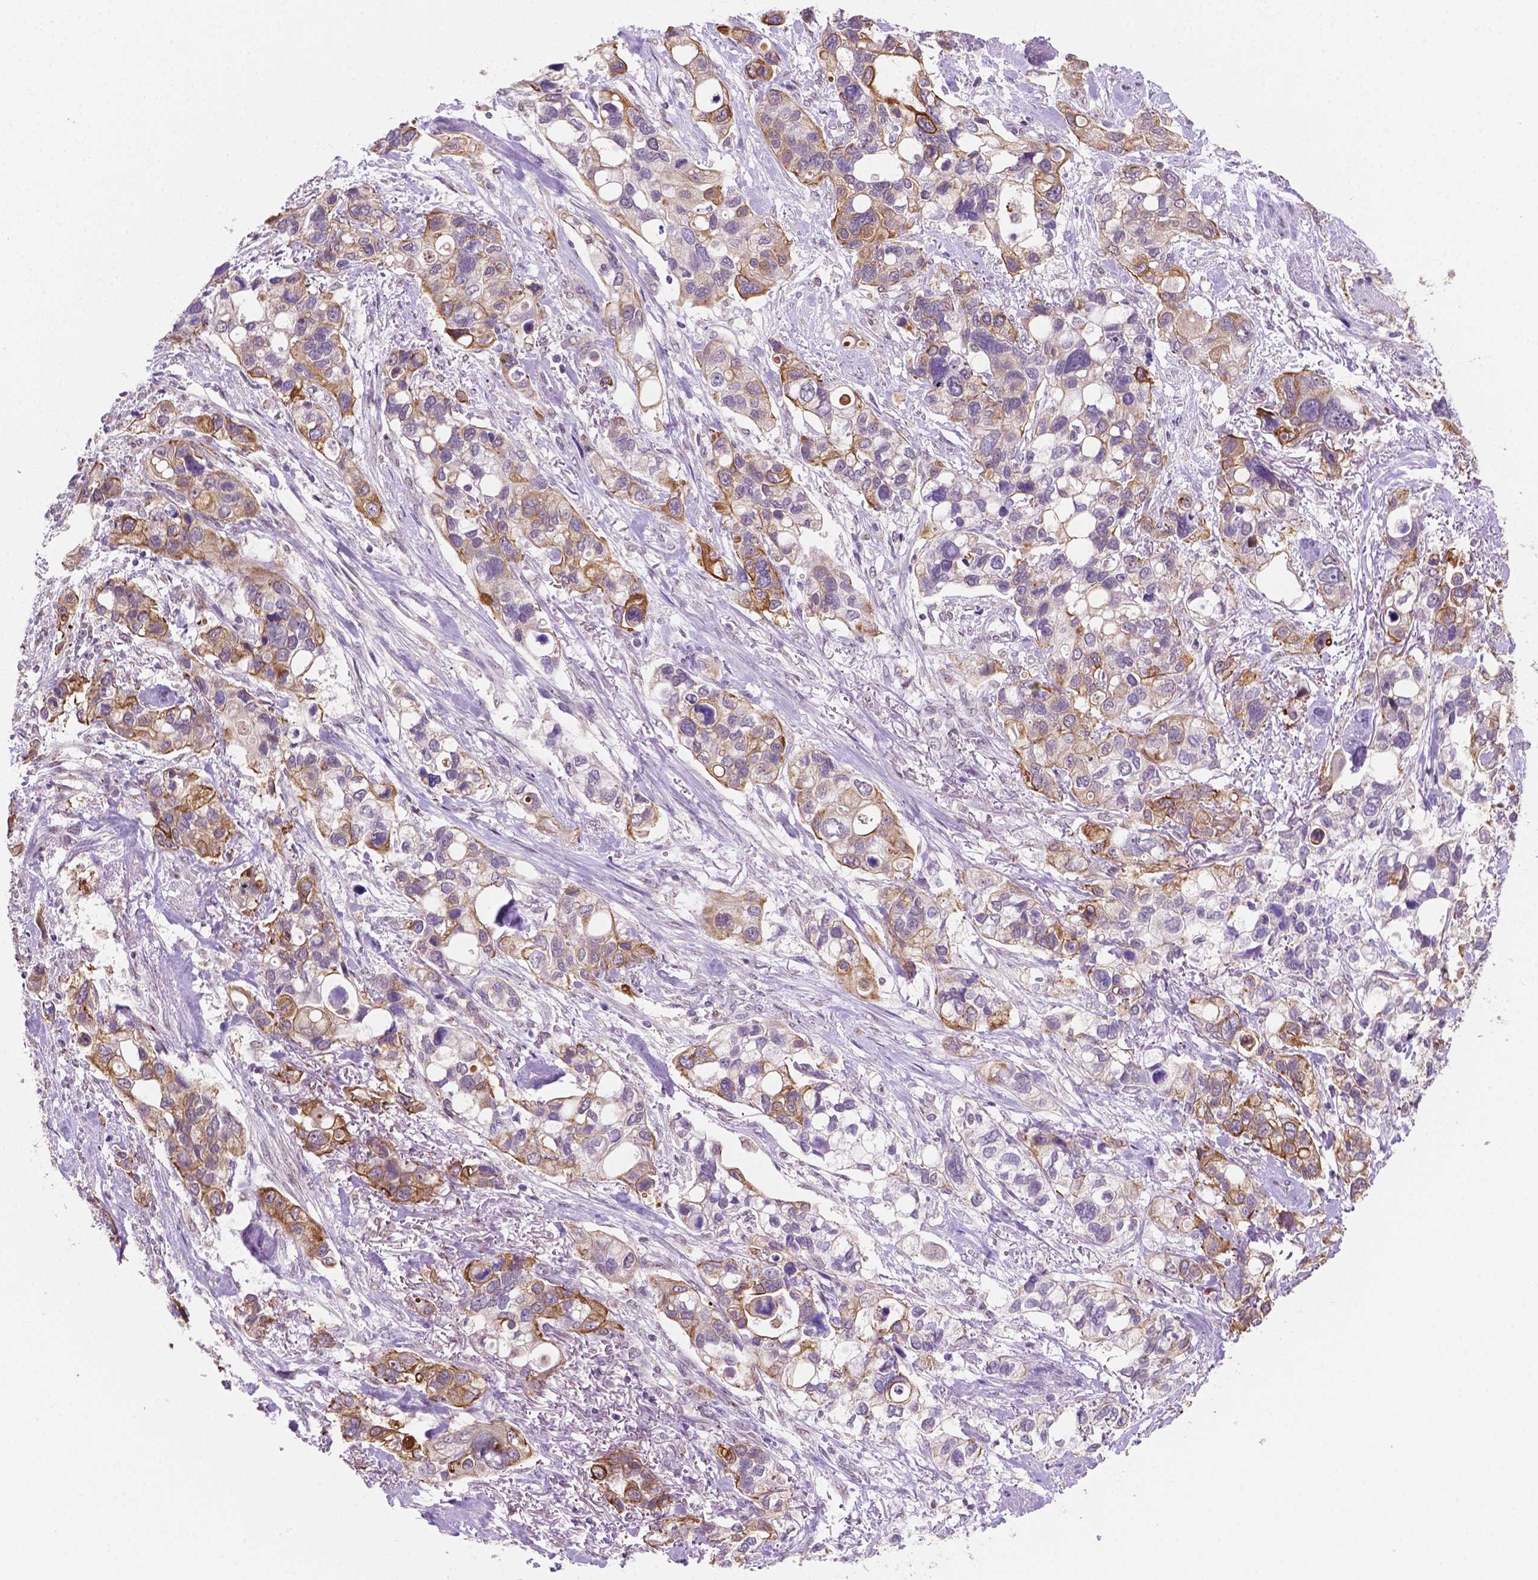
{"staining": {"intensity": "moderate", "quantity": ">75%", "location": "cytoplasmic/membranous"}, "tissue": "stomach cancer", "cell_type": "Tumor cells", "image_type": "cancer", "snomed": [{"axis": "morphology", "description": "Adenocarcinoma, NOS"}, {"axis": "topography", "description": "Stomach, upper"}], "caption": "Immunohistochemistry (IHC) of human stomach cancer (adenocarcinoma) reveals medium levels of moderate cytoplasmic/membranous positivity in about >75% of tumor cells. The protein is shown in brown color, while the nuclei are stained blue.", "gene": "SHLD3", "patient": {"sex": "female", "age": 81}}